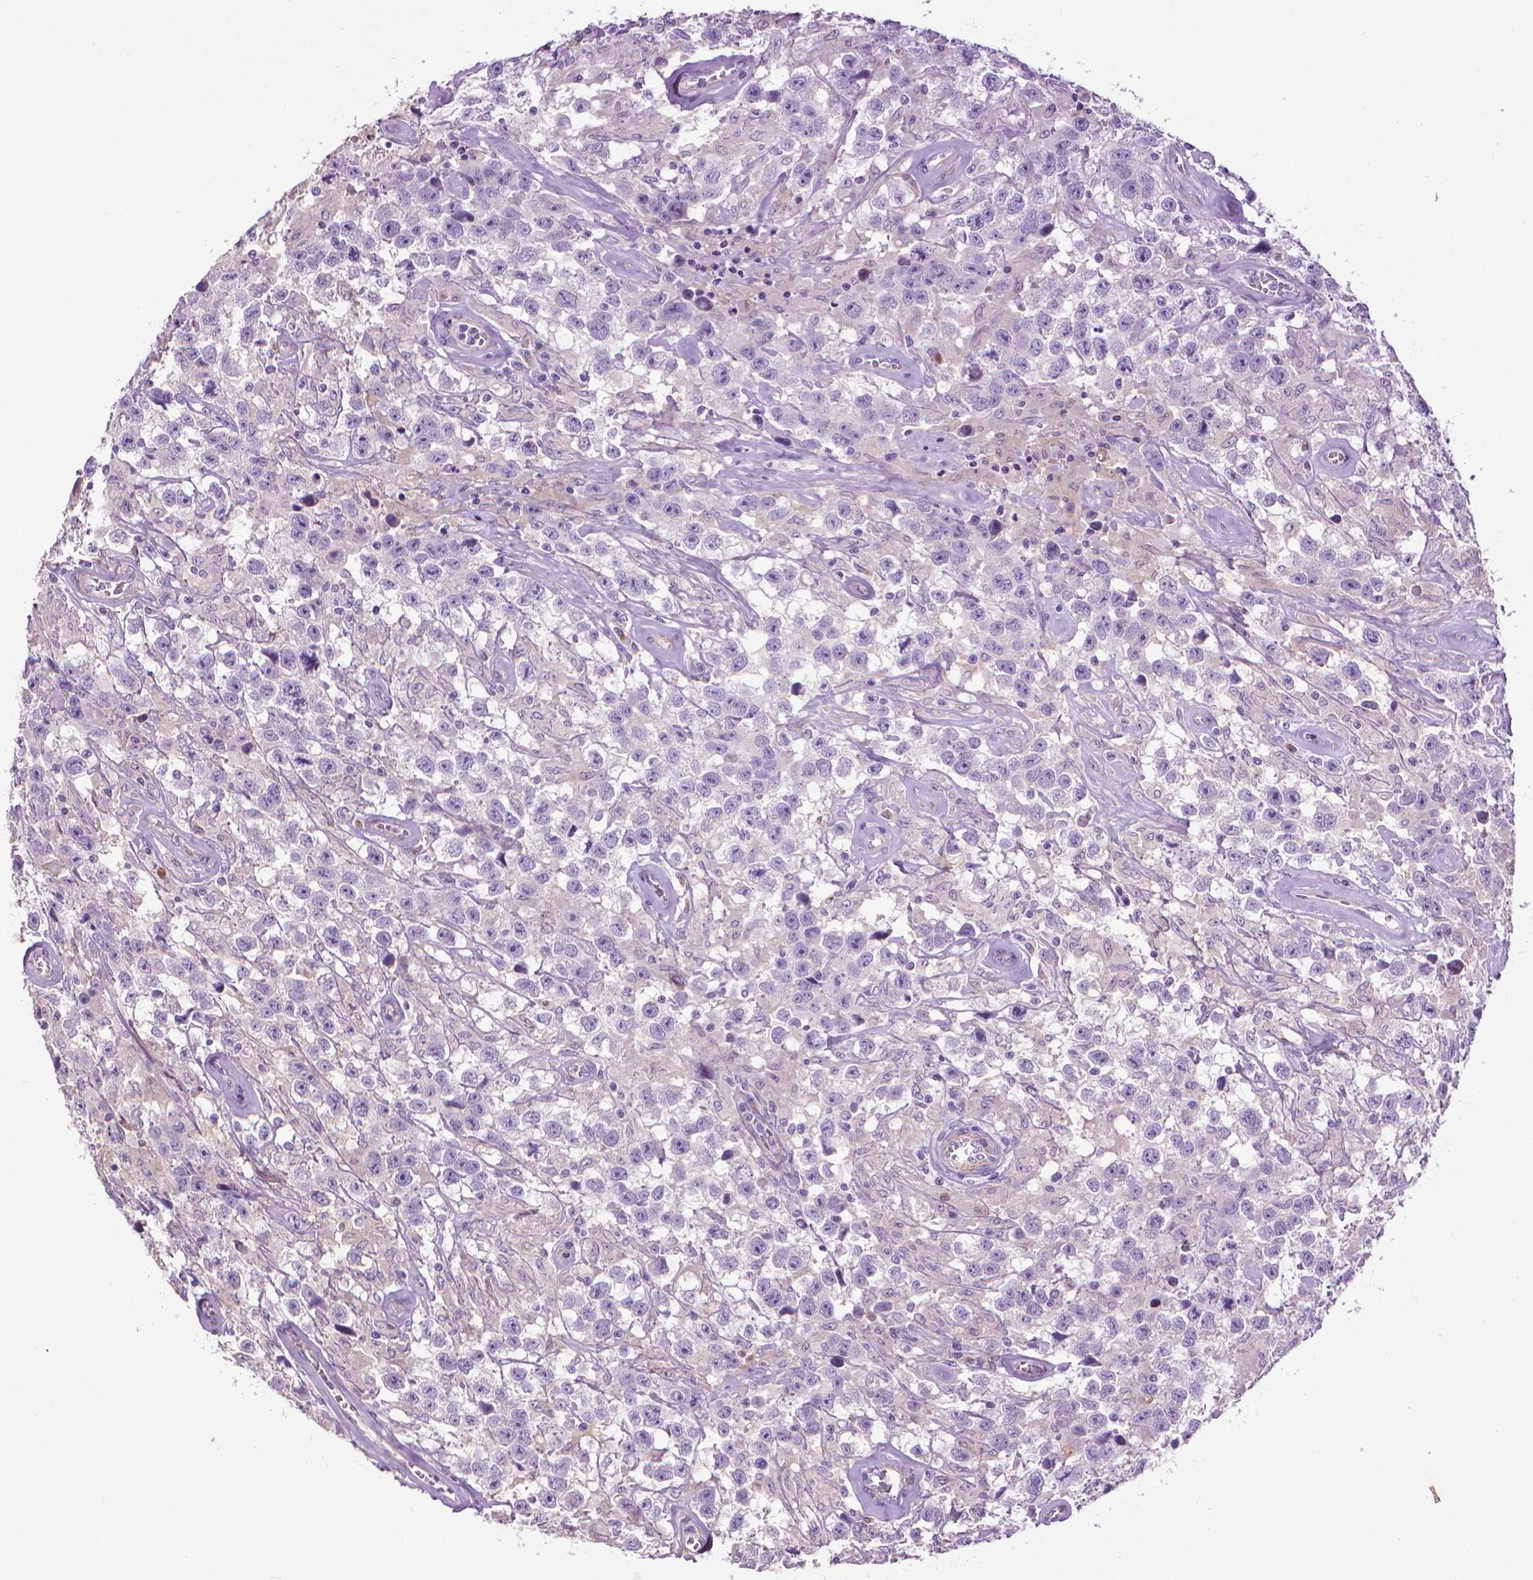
{"staining": {"intensity": "negative", "quantity": "none", "location": "none"}, "tissue": "testis cancer", "cell_type": "Tumor cells", "image_type": "cancer", "snomed": [{"axis": "morphology", "description": "Seminoma, NOS"}, {"axis": "topography", "description": "Testis"}], "caption": "Immunohistochemical staining of human testis seminoma reveals no significant positivity in tumor cells.", "gene": "AQP10", "patient": {"sex": "male", "age": 43}}